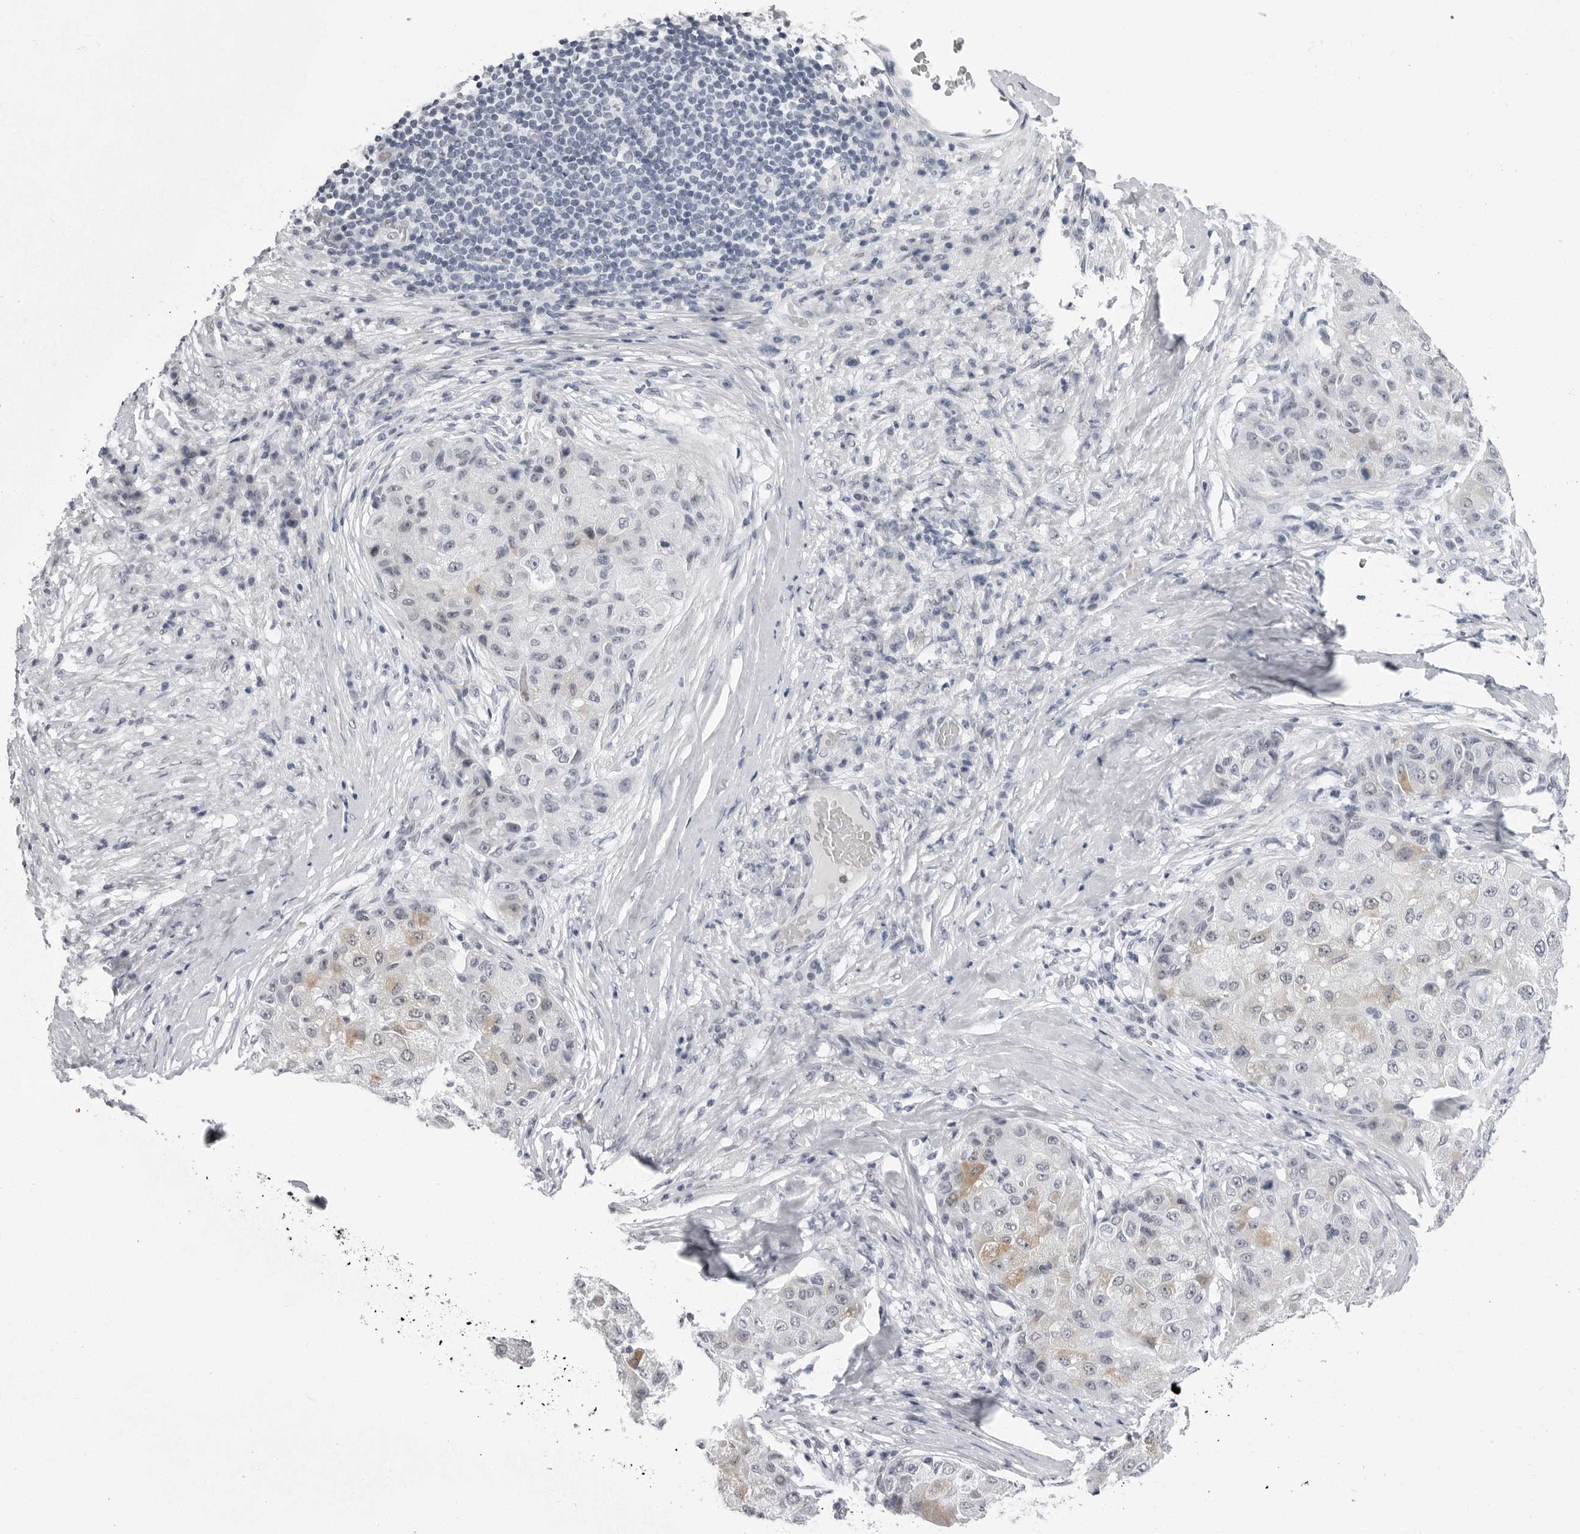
{"staining": {"intensity": "weak", "quantity": "<25%", "location": "cytoplasmic/membranous"}, "tissue": "liver cancer", "cell_type": "Tumor cells", "image_type": "cancer", "snomed": [{"axis": "morphology", "description": "Carcinoma, Hepatocellular, NOS"}, {"axis": "topography", "description": "Liver"}], "caption": "Immunohistochemical staining of human hepatocellular carcinoma (liver) displays no significant positivity in tumor cells.", "gene": "VEZF1", "patient": {"sex": "male", "age": 80}}